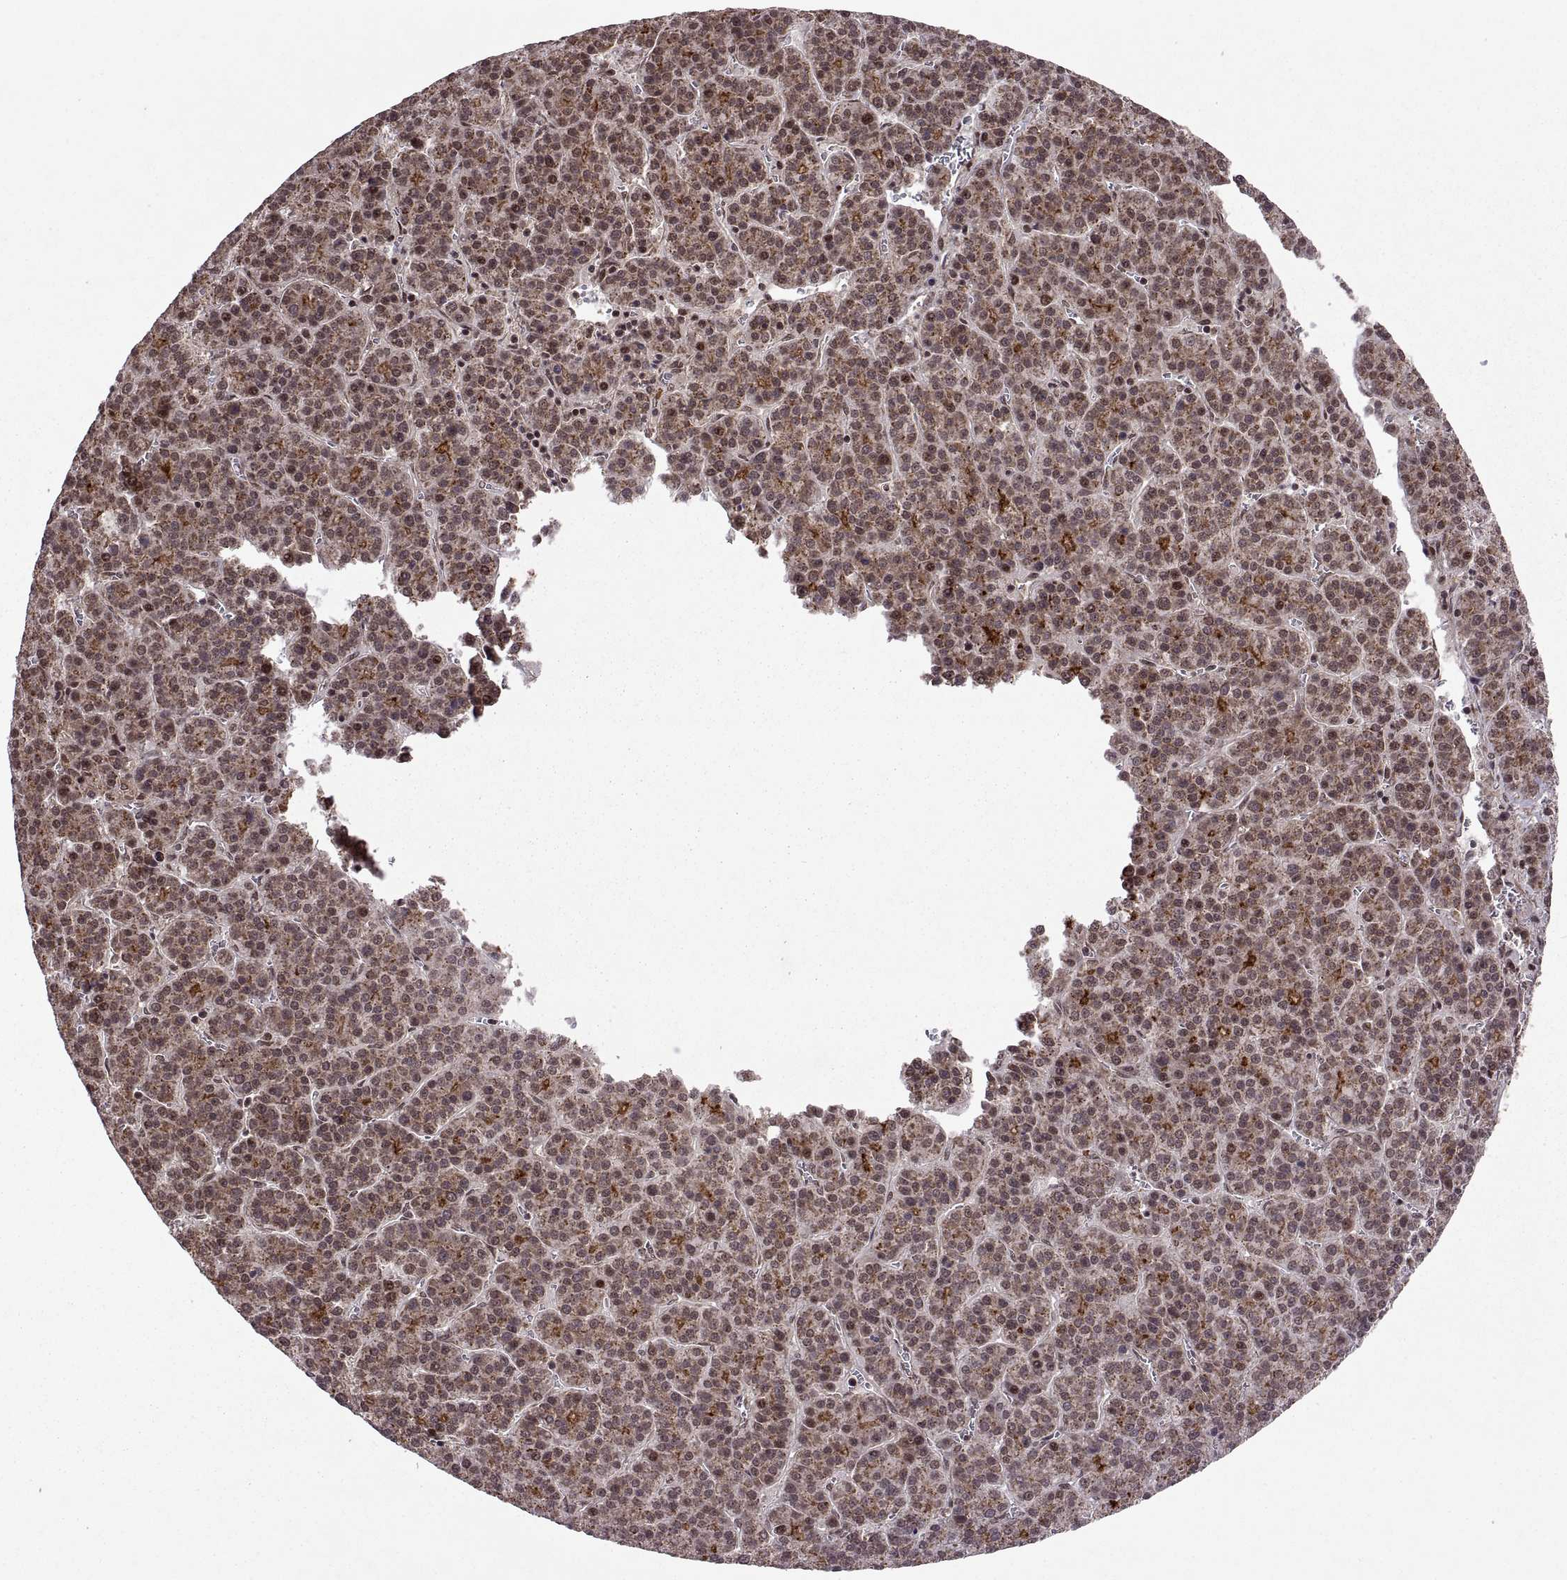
{"staining": {"intensity": "moderate", "quantity": ">75%", "location": "cytoplasmic/membranous"}, "tissue": "liver cancer", "cell_type": "Tumor cells", "image_type": "cancer", "snomed": [{"axis": "morphology", "description": "Carcinoma, Hepatocellular, NOS"}, {"axis": "topography", "description": "Liver"}], "caption": "This is an image of immunohistochemistry (IHC) staining of hepatocellular carcinoma (liver), which shows moderate staining in the cytoplasmic/membranous of tumor cells.", "gene": "PTOV1", "patient": {"sex": "female", "age": 58}}